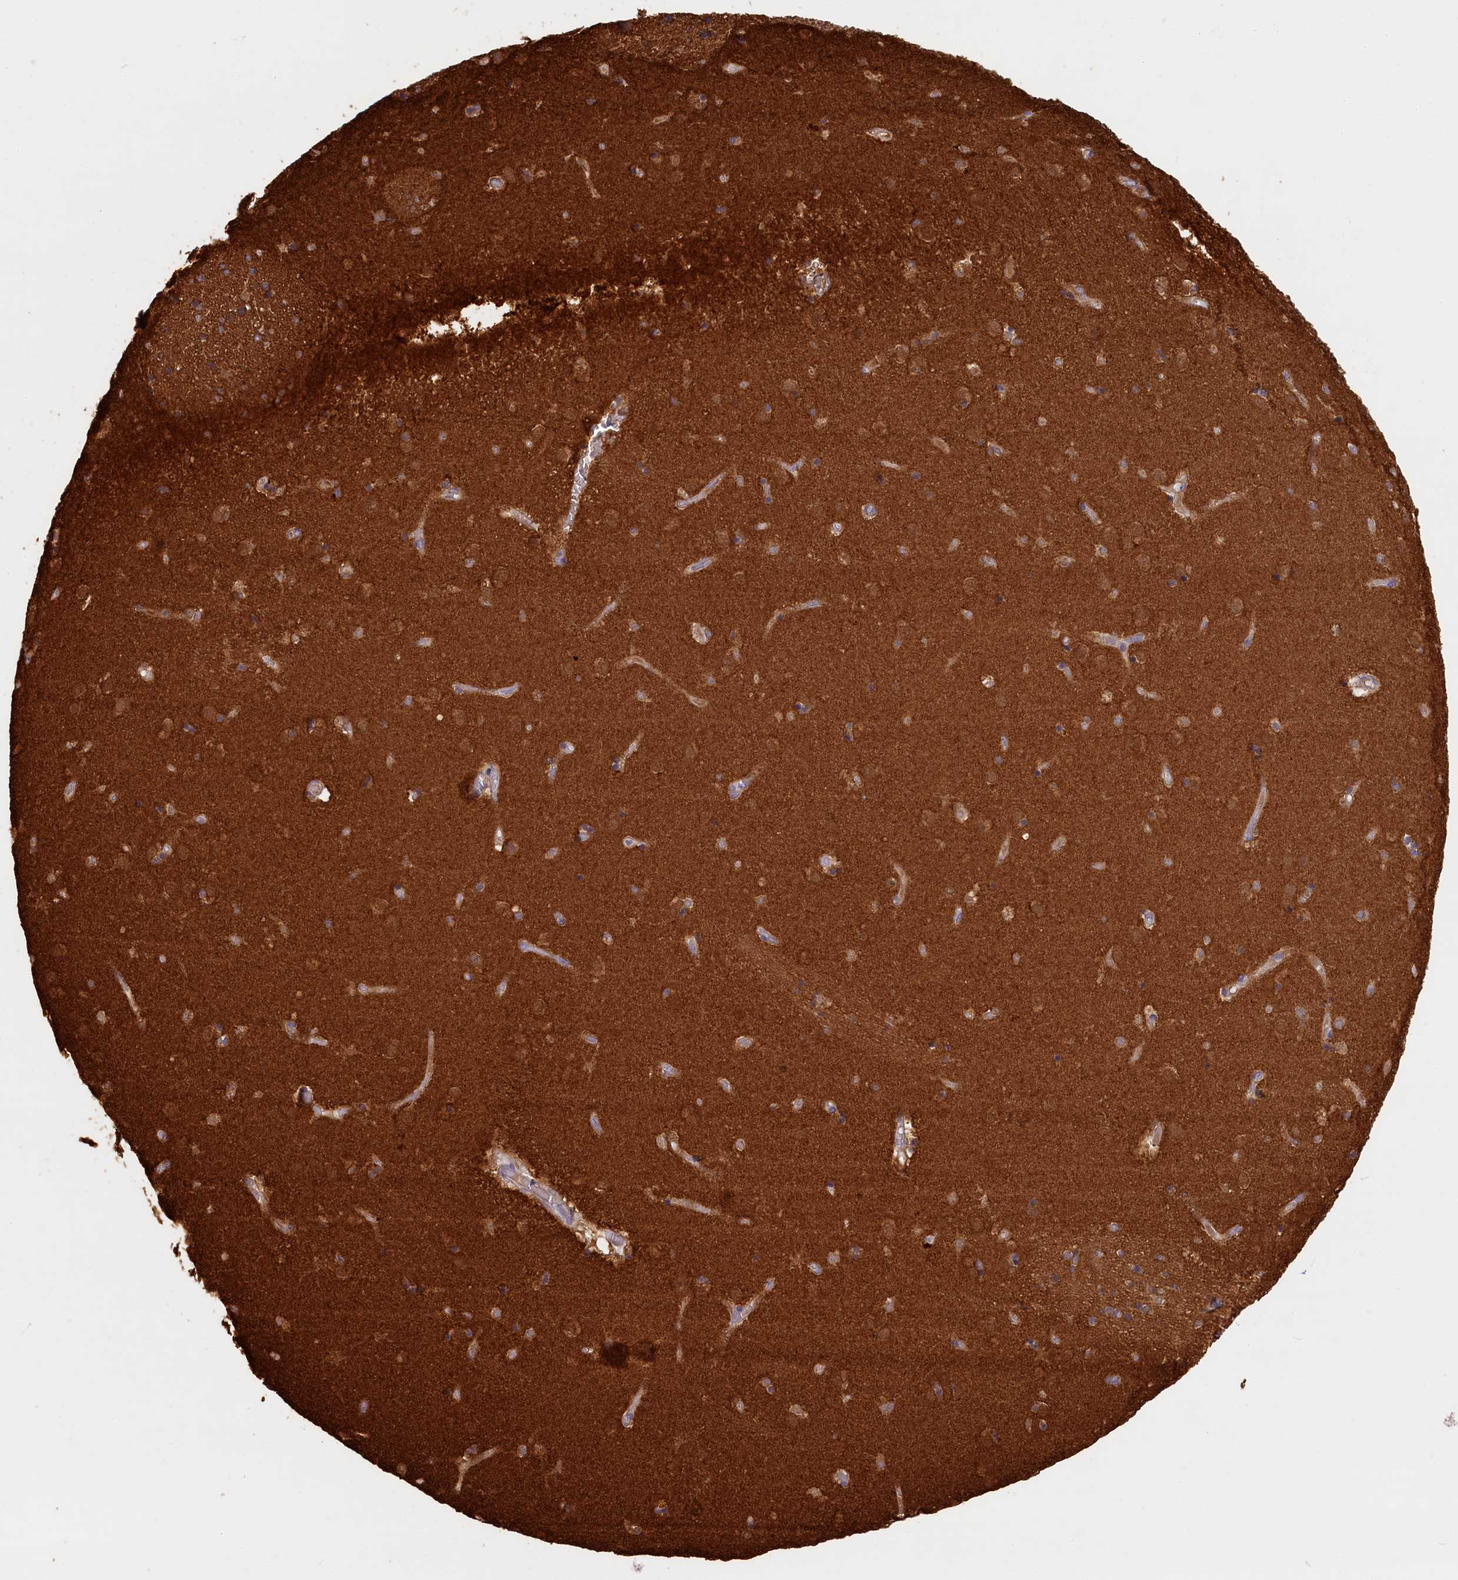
{"staining": {"intensity": "negative", "quantity": "none", "location": "none"}, "tissue": "caudate", "cell_type": "Glial cells", "image_type": "normal", "snomed": [{"axis": "morphology", "description": "Normal tissue, NOS"}, {"axis": "topography", "description": "Lateral ventricle wall"}], "caption": "Immunohistochemical staining of benign human caudate exhibits no significant positivity in glial cells.", "gene": "UCHL3", "patient": {"sex": "male", "age": 70}}